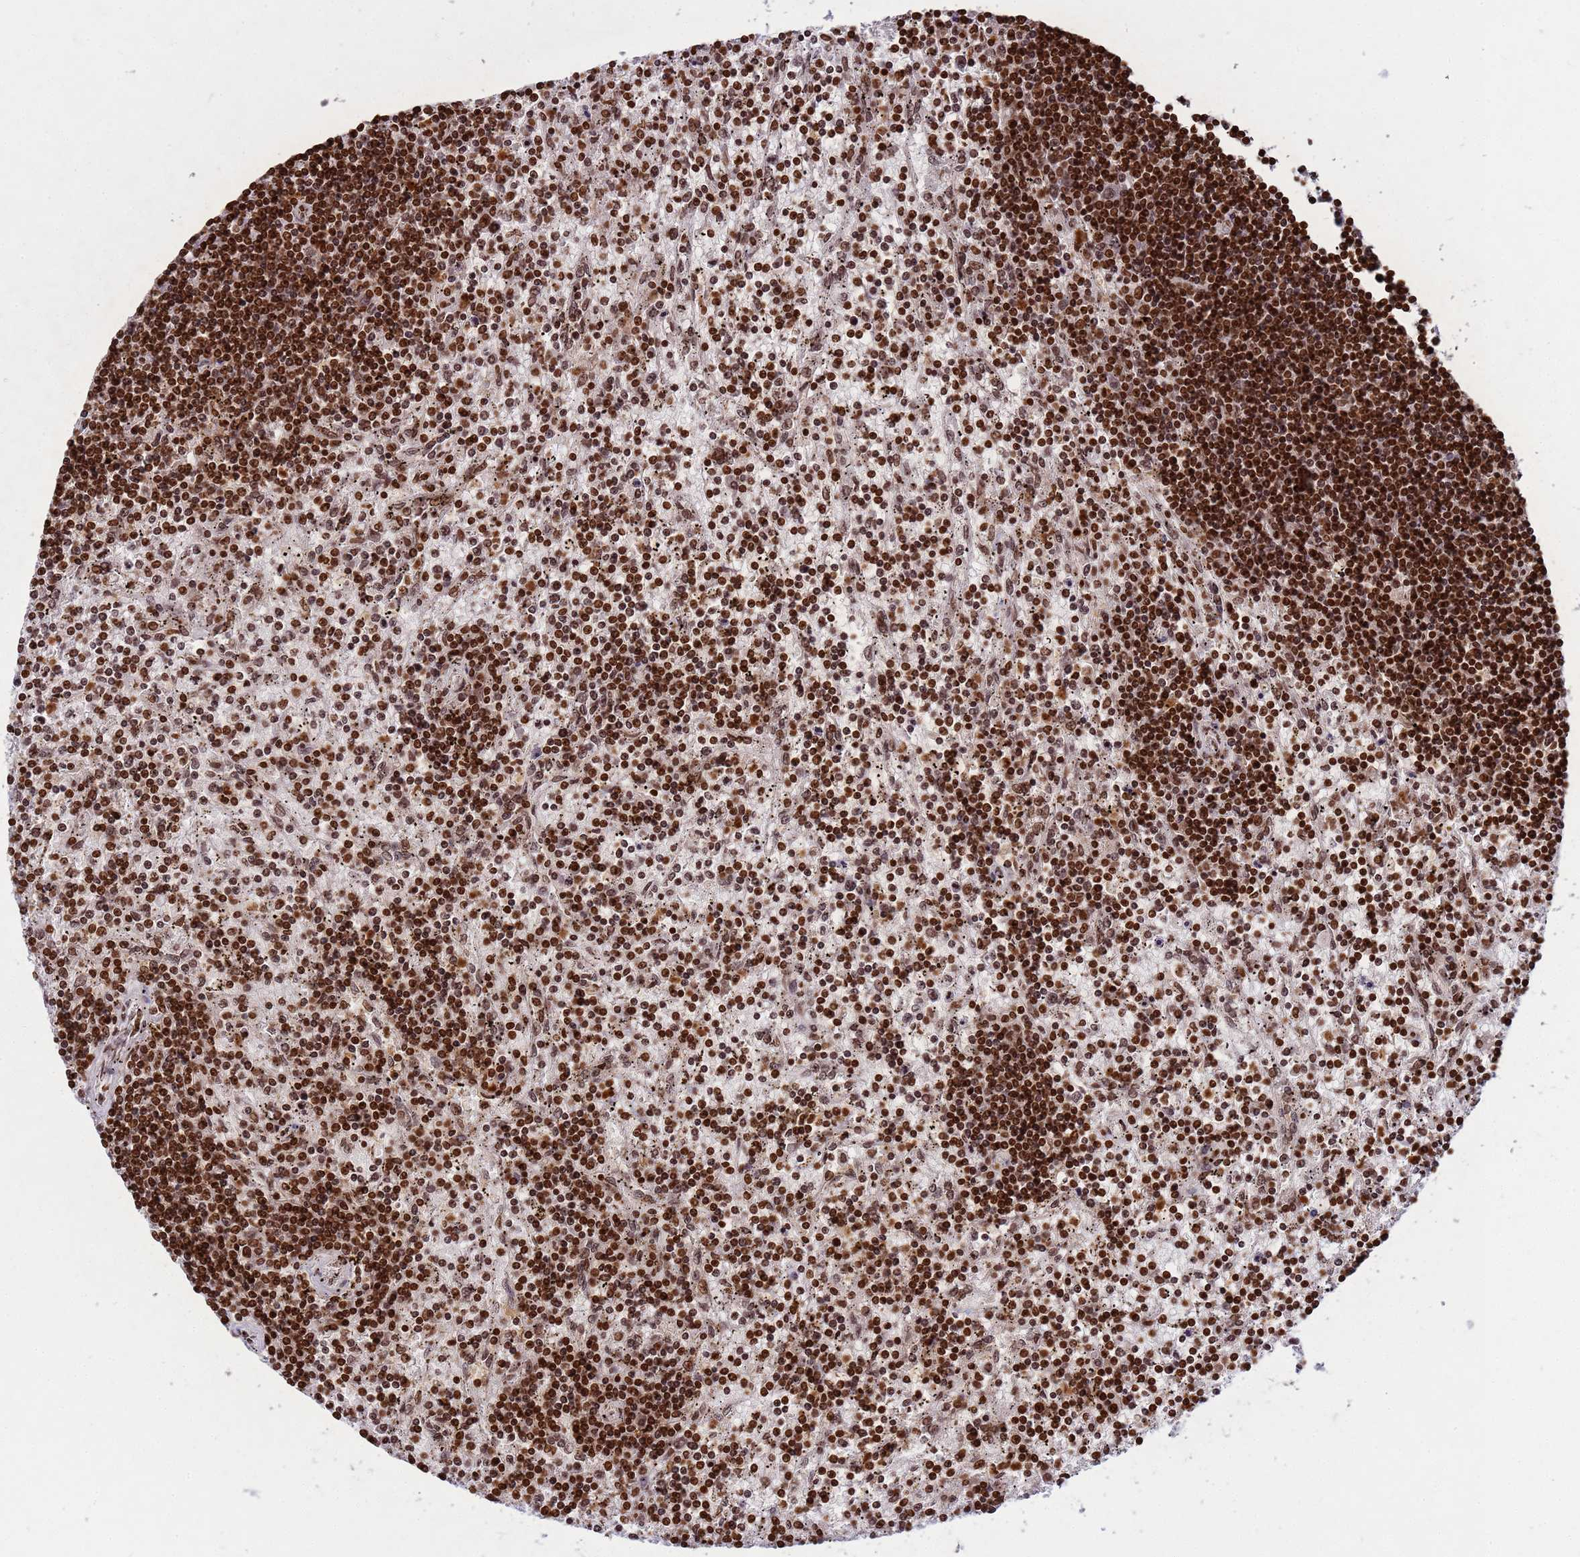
{"staining": {"intensity": "strong", "quantity": ">75%", "location": "nuclear"}, "tissue": "lymphoma", "cell_type": "Tumor cells", "image_type": "cancer", "snomed": [{"axis": "morphology", "description": "Malignant lymphoma, non-Hodgkin's type, Low grade"}, {"axis": "topography", "description": "Spleen"}], "caption": "Strong nuclear positivity is identified in about >75% of tumor cells in lymphoma.", "gene": "H3-3B", "patient": {"sex": "male", "age": 76}}